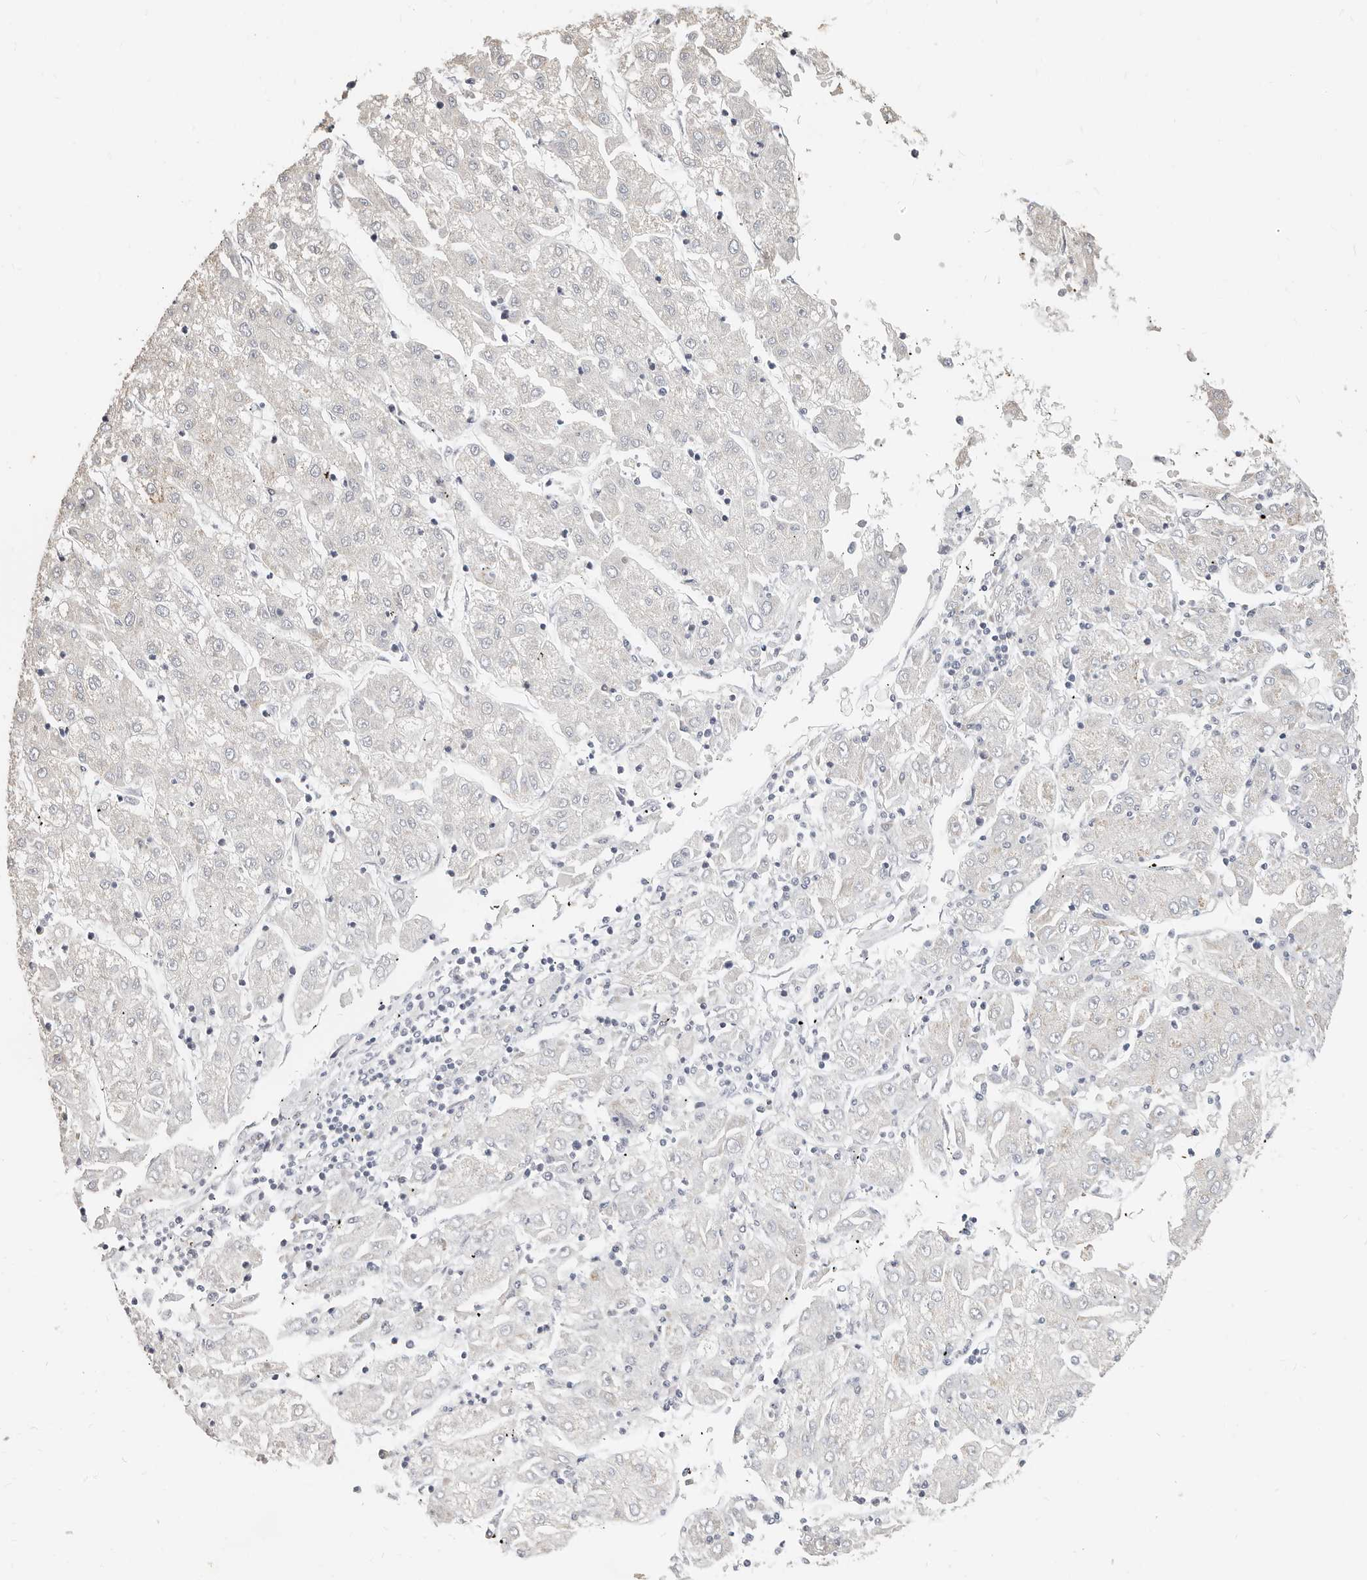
{"staining": {"intensity": "weak", "quantity": "25%-75%", "location": "cytoplasmic/membranous"}, "tissue": "liver cancer", "cell_type": "Tumor cells", "image_type": "cancer", "snomed": [{"axis": "morphology", "description": "Carcinoma, Hepatocellular, NOS"}, {"axis": "topography", "description": "Liver"}], "caption": "Protein expression analysis of liver cancer (hepatocellular carcinoma) shows weak cytoplasmic/membranous staining in approximately 25%-75% of tumor cells.", "gene": "RABAC1", "patient": {"sex": "male", "age": 72}}